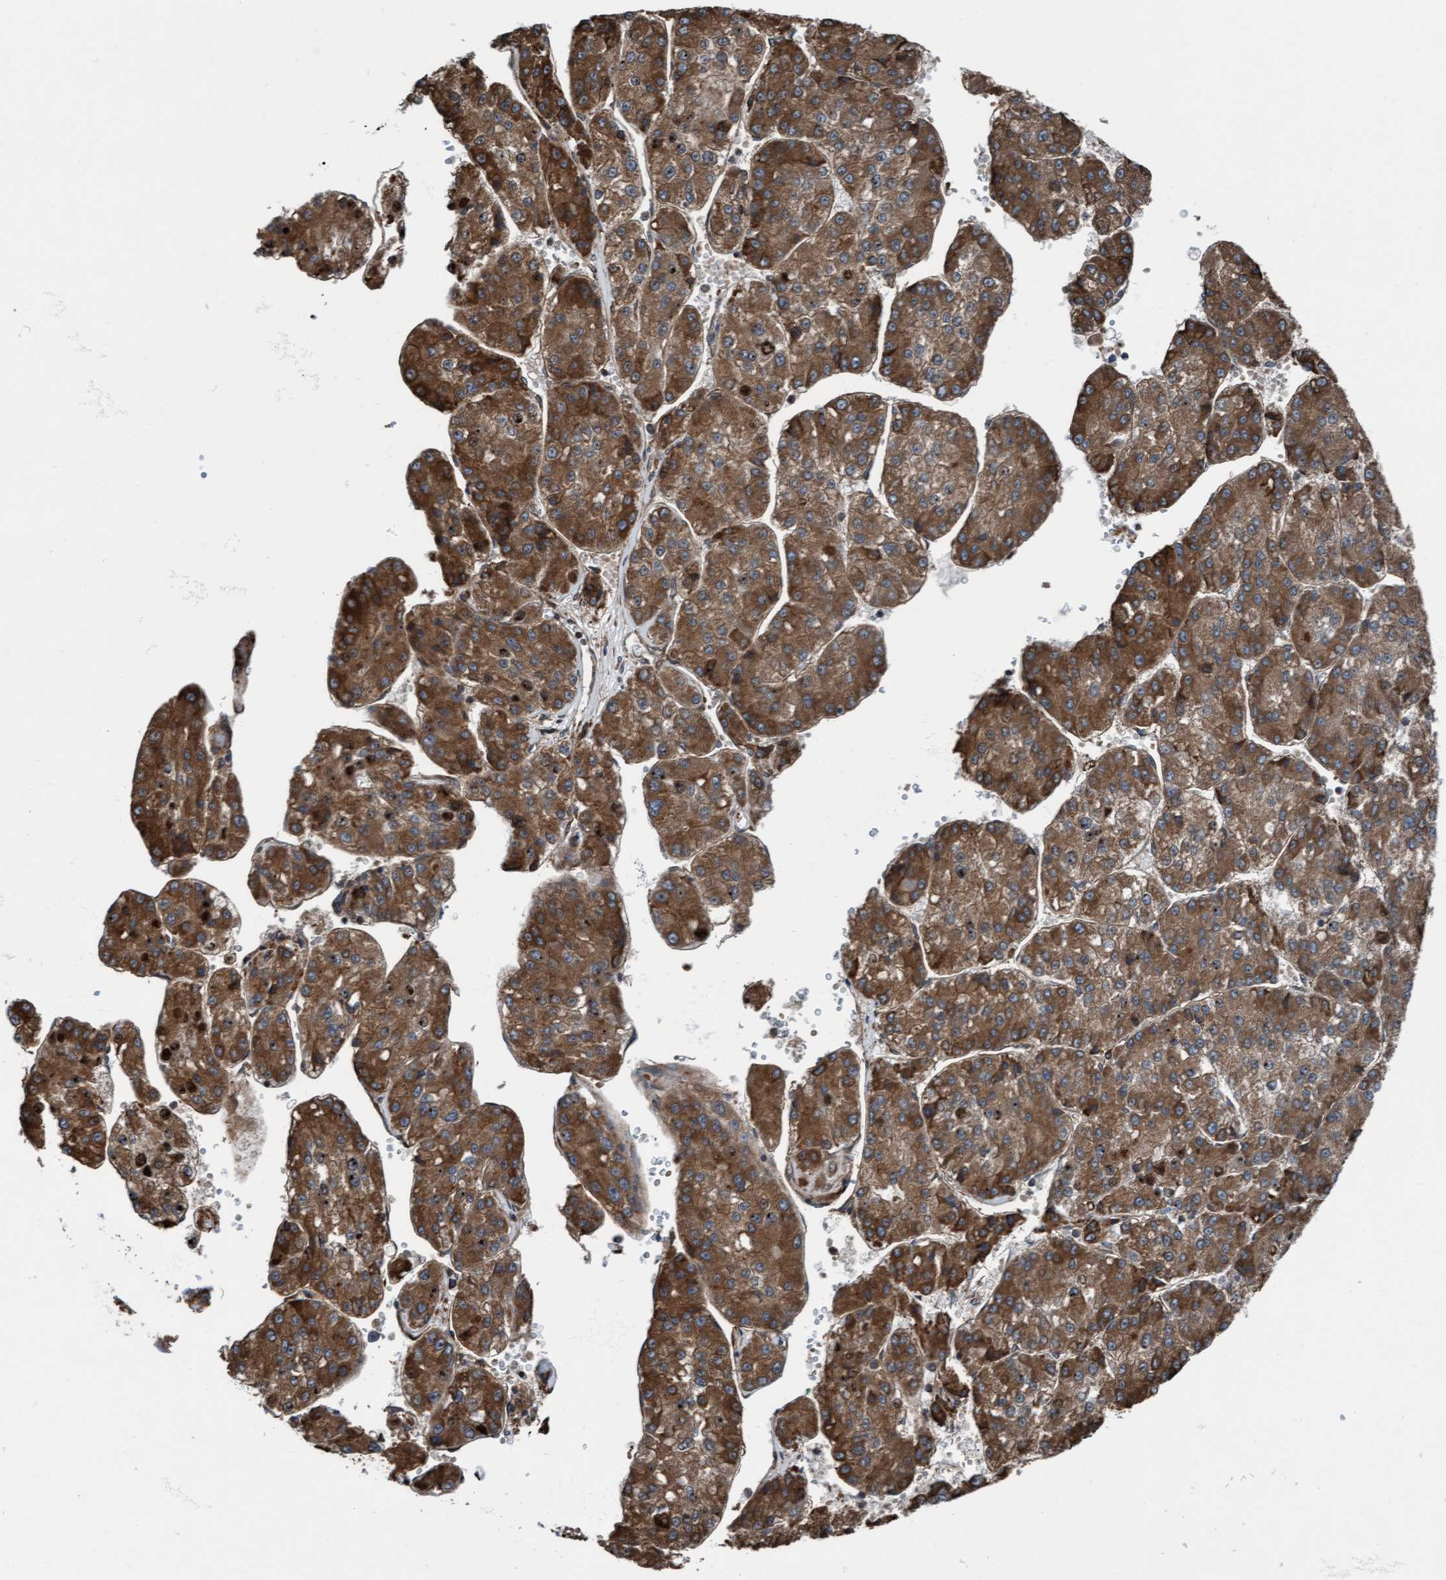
{"staining": {"intensity": "moderate", "quantity": ">75%", "location": "cytoplasmic/membranous,nuclear"}, "tissue": "liver cancer", "cell_type": "Tumor cells", "image_type": "cancer", "snomed": [{"axis": "morphology", "description": "Carcinoma, Hepatocellular, NOS"}, {"axis": "topography", "description": "Liver"}], "caption": "Tumor cells display moderate cytoplasmic/membranous and nuclear positivity in about >75% of cells in liver cancer.", "gene": "RAP1GAP2", "patient": {"sex": "female", "age": 73}}